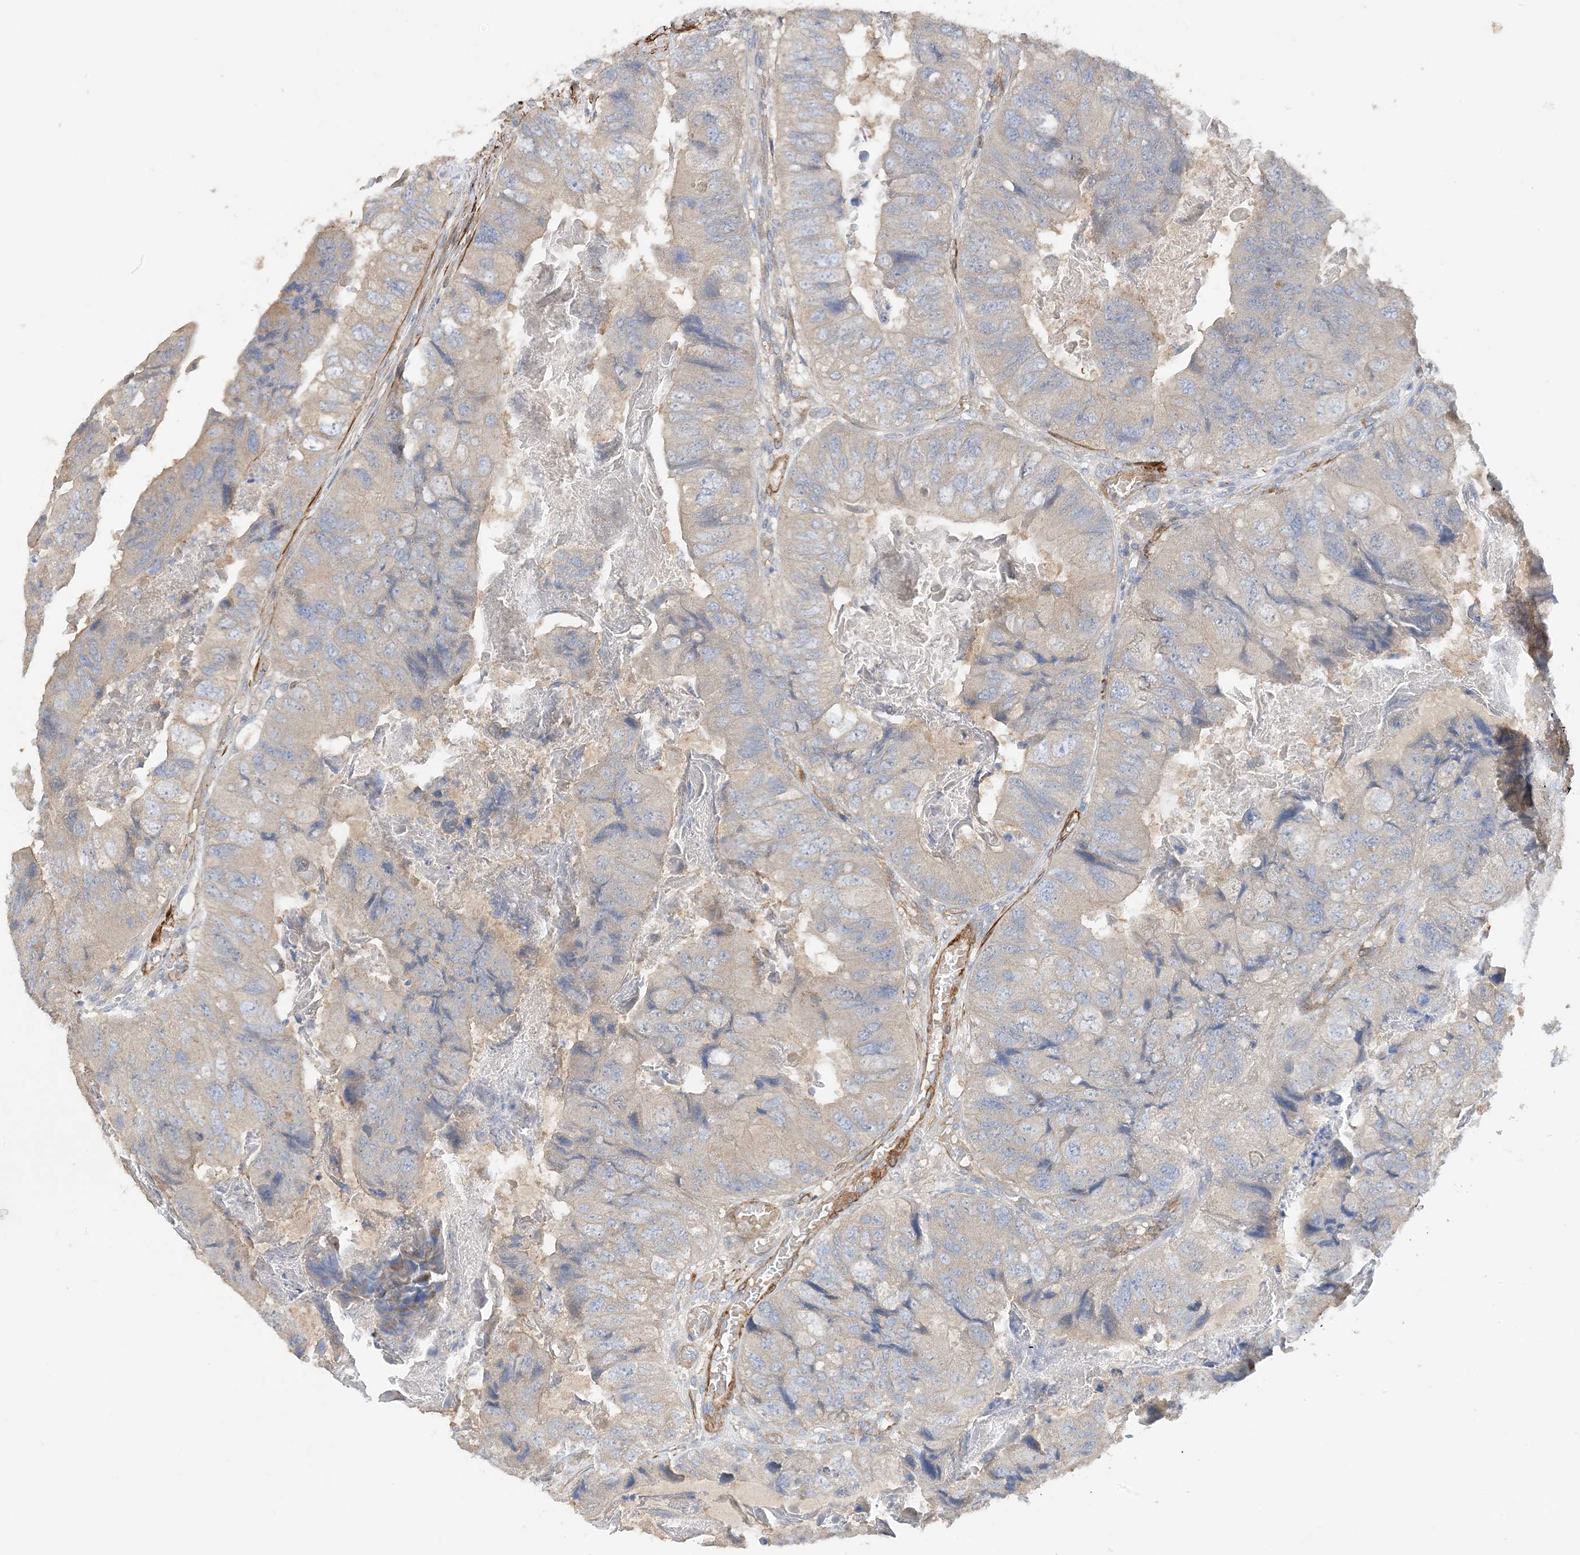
{"staining": {"intensity": "weak", "quantity": "<25%", "location": "cytoplasmic/membranous"}, "tissue": "colorectal cancer", "cell_type": "Tumor cells", "image_type": "cancer", "snomed": [{"axis": "morphology", "description": "Adenocarcinoma, NOS"}, {"axis": "topography", "description": "Rectum"}], "caption": "Immunohistochemistry photomicrograph of human colorectal cancer (adenocarcinoma) stained for a protein (brown), which displays no expression in tumor cells.", "gene": "KIFBP", "patient": {"sex": "male", "age": 63}}